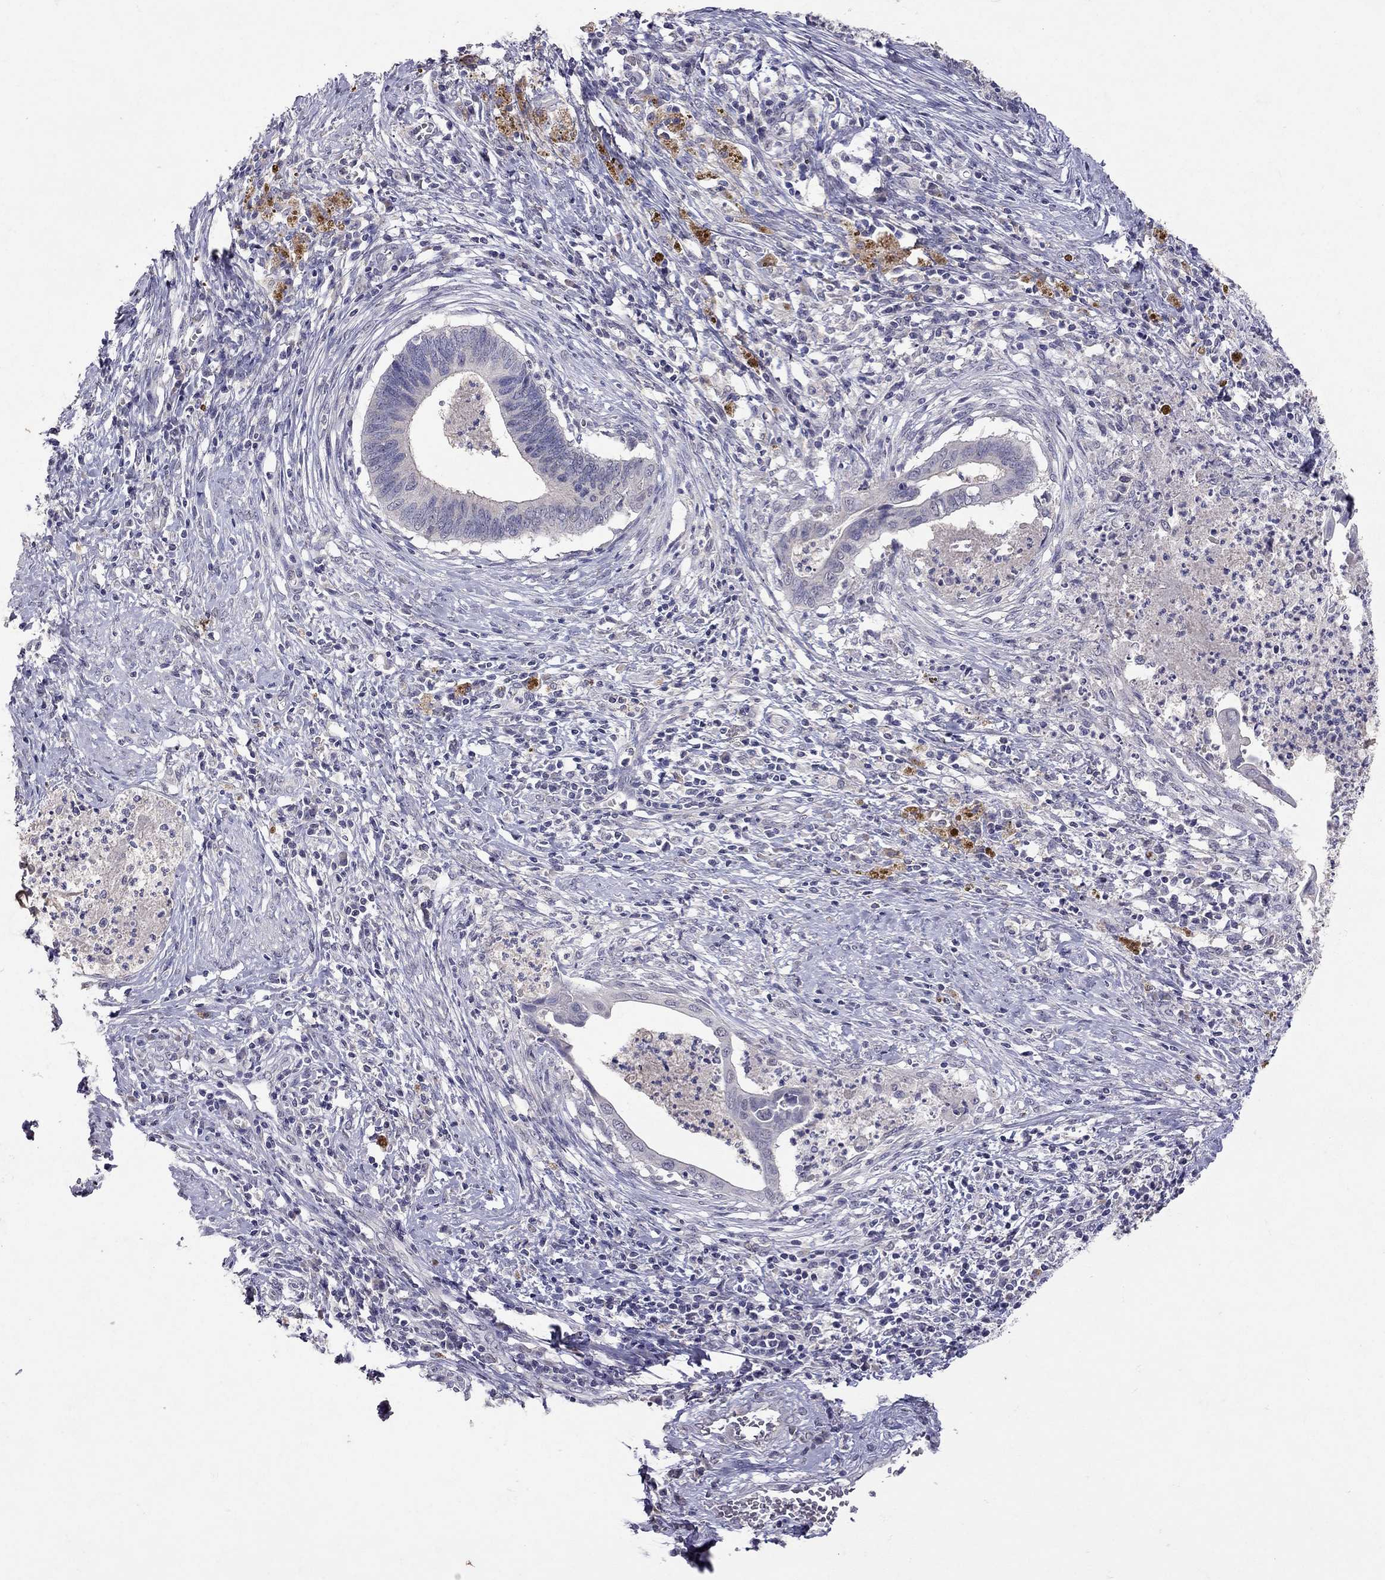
{"staining": {"intensity": "negative", "quantity": "none", "location": "none"}, "tissue": "cervical cancer", "cell_type": "Tumor cells", "image_type": "cancer", "snomed": [{"axis": "morphology", "description": "Adenocarcinoma, NOS"}, {"axis": "topography", "description": "Cervix"}], "caption": "High magnification brightfield microscopy of cervical cancer (adenocarcinoma) stained with DAB (3,3'-diaminobenzidine) (brown) and counterstained with hematoxylin (blue): tumor cells show no significant positivity.", "gene": "FST", "patient": {"sex": "female", "age": 42}}